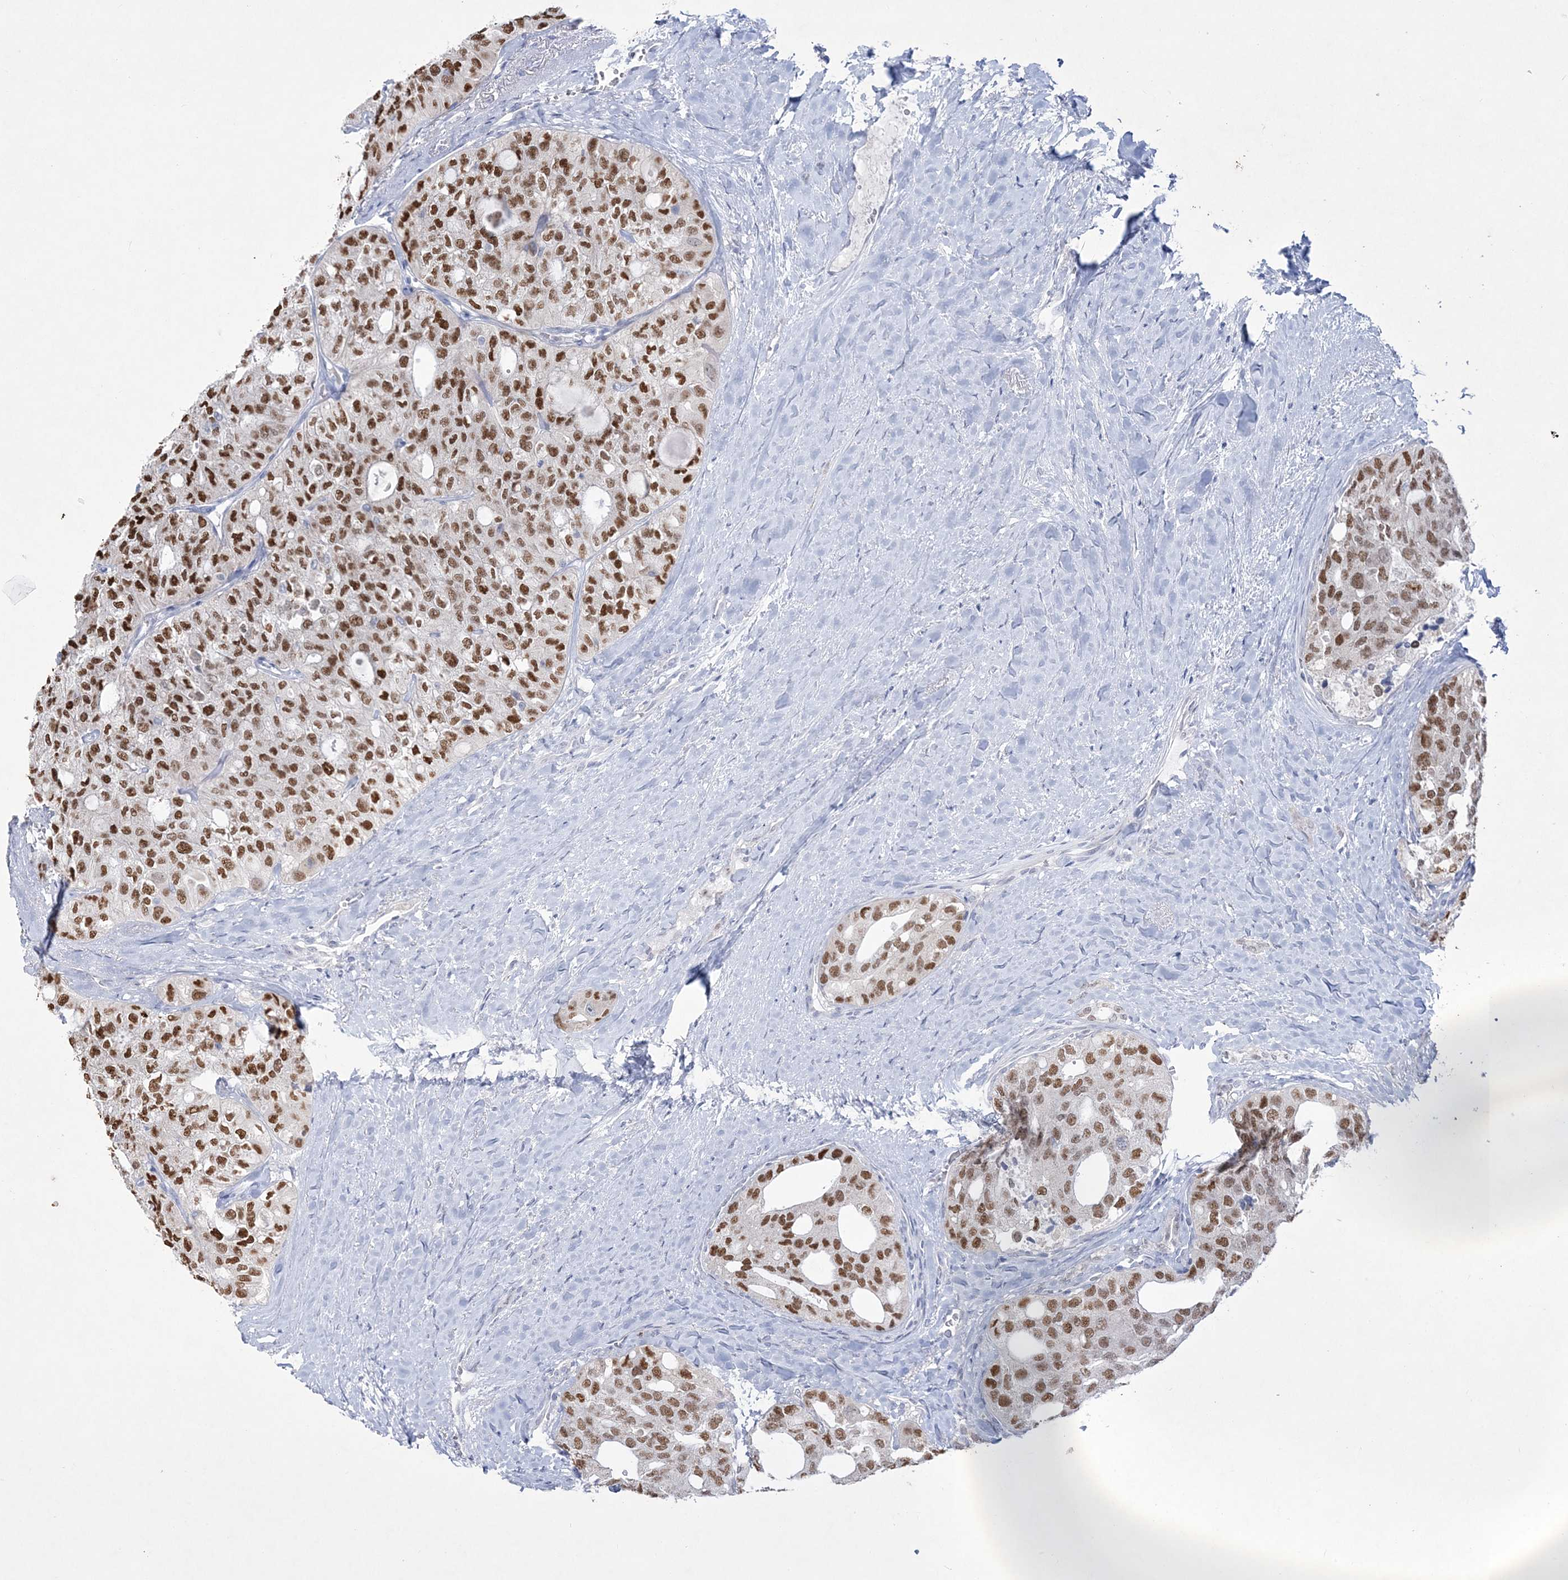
{"staining": {"intensity": "strong", "quantity": ">75%", "location": "nuclear"}, "tissue": "thyroid cancer", "cell_type": "Tumor cells", "image_type": "cancer", "snomed": [{"axis": "morphology", "description": "Follicular adenoma carcinoma, NOS"}, {"axis": "topography", "description": "Thyroid gland"}], "caption": "Strong nuclear protein expression is present in approximately >75% of tumor cells in thyroid cancer.", "gene": "WDR27", "patient": {"sex": "male", "age": 75}}